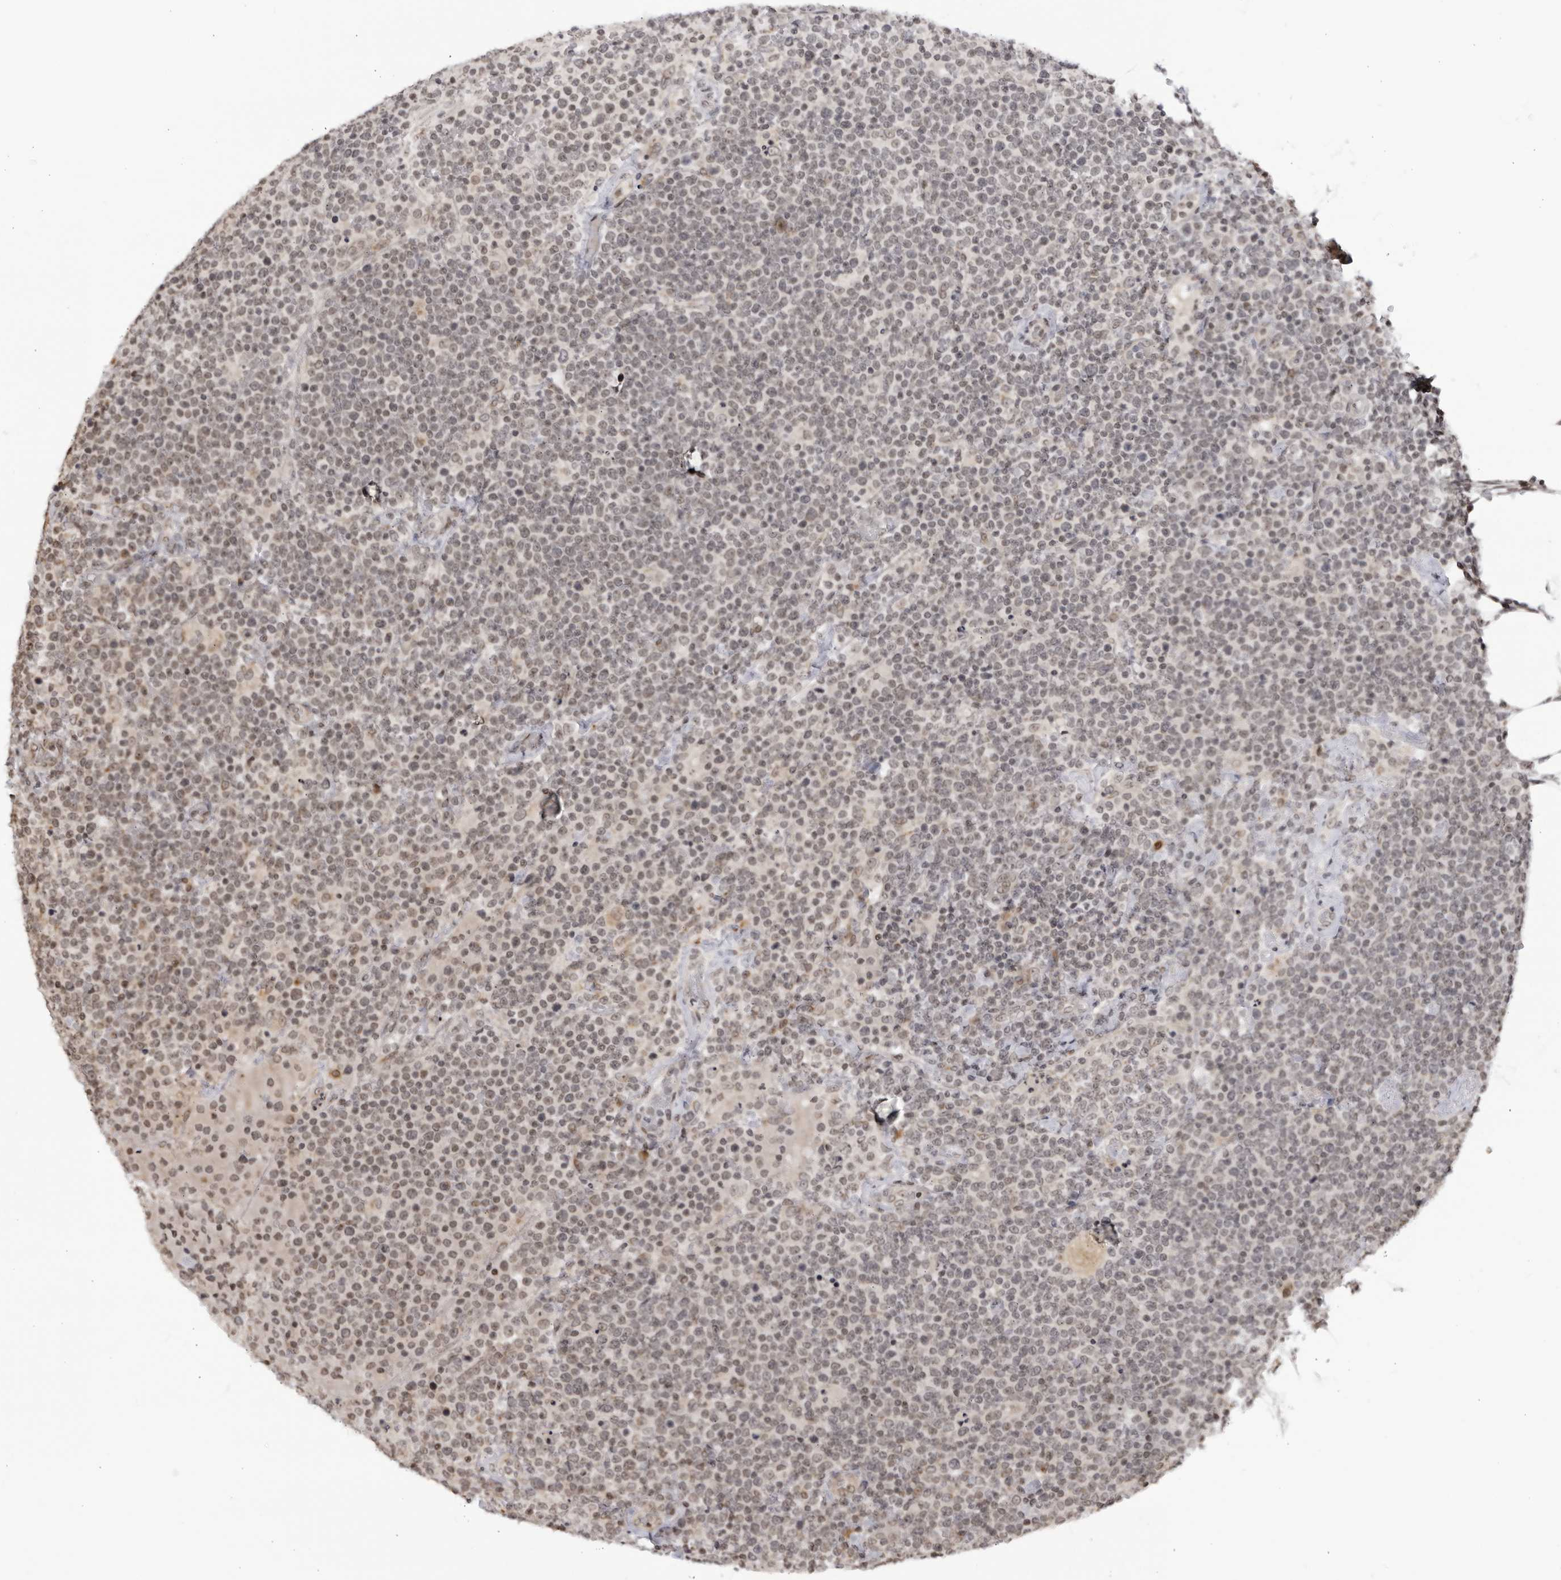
{"staining": {"intensity": "weak", "quantity": "<25%", "location": "nuclear"}, "tissue": "lymphoma", "cell_type": "Tumor cells", "image_type": "cancer", "snomed": [{"axis": "morphology", "description": "Malignant lymphoma, non-Hodgkin's type, High grade"}, {"axis": "topography", "description": "Lymph node"}], "caption": "An immunohistochemistry (IHC) micrograph of lymphoma is shown. There is no staining in tumor cells of lymphoma.", "gene": "RASGEF1C", "patient": {"sex": "male", "age": 61}}